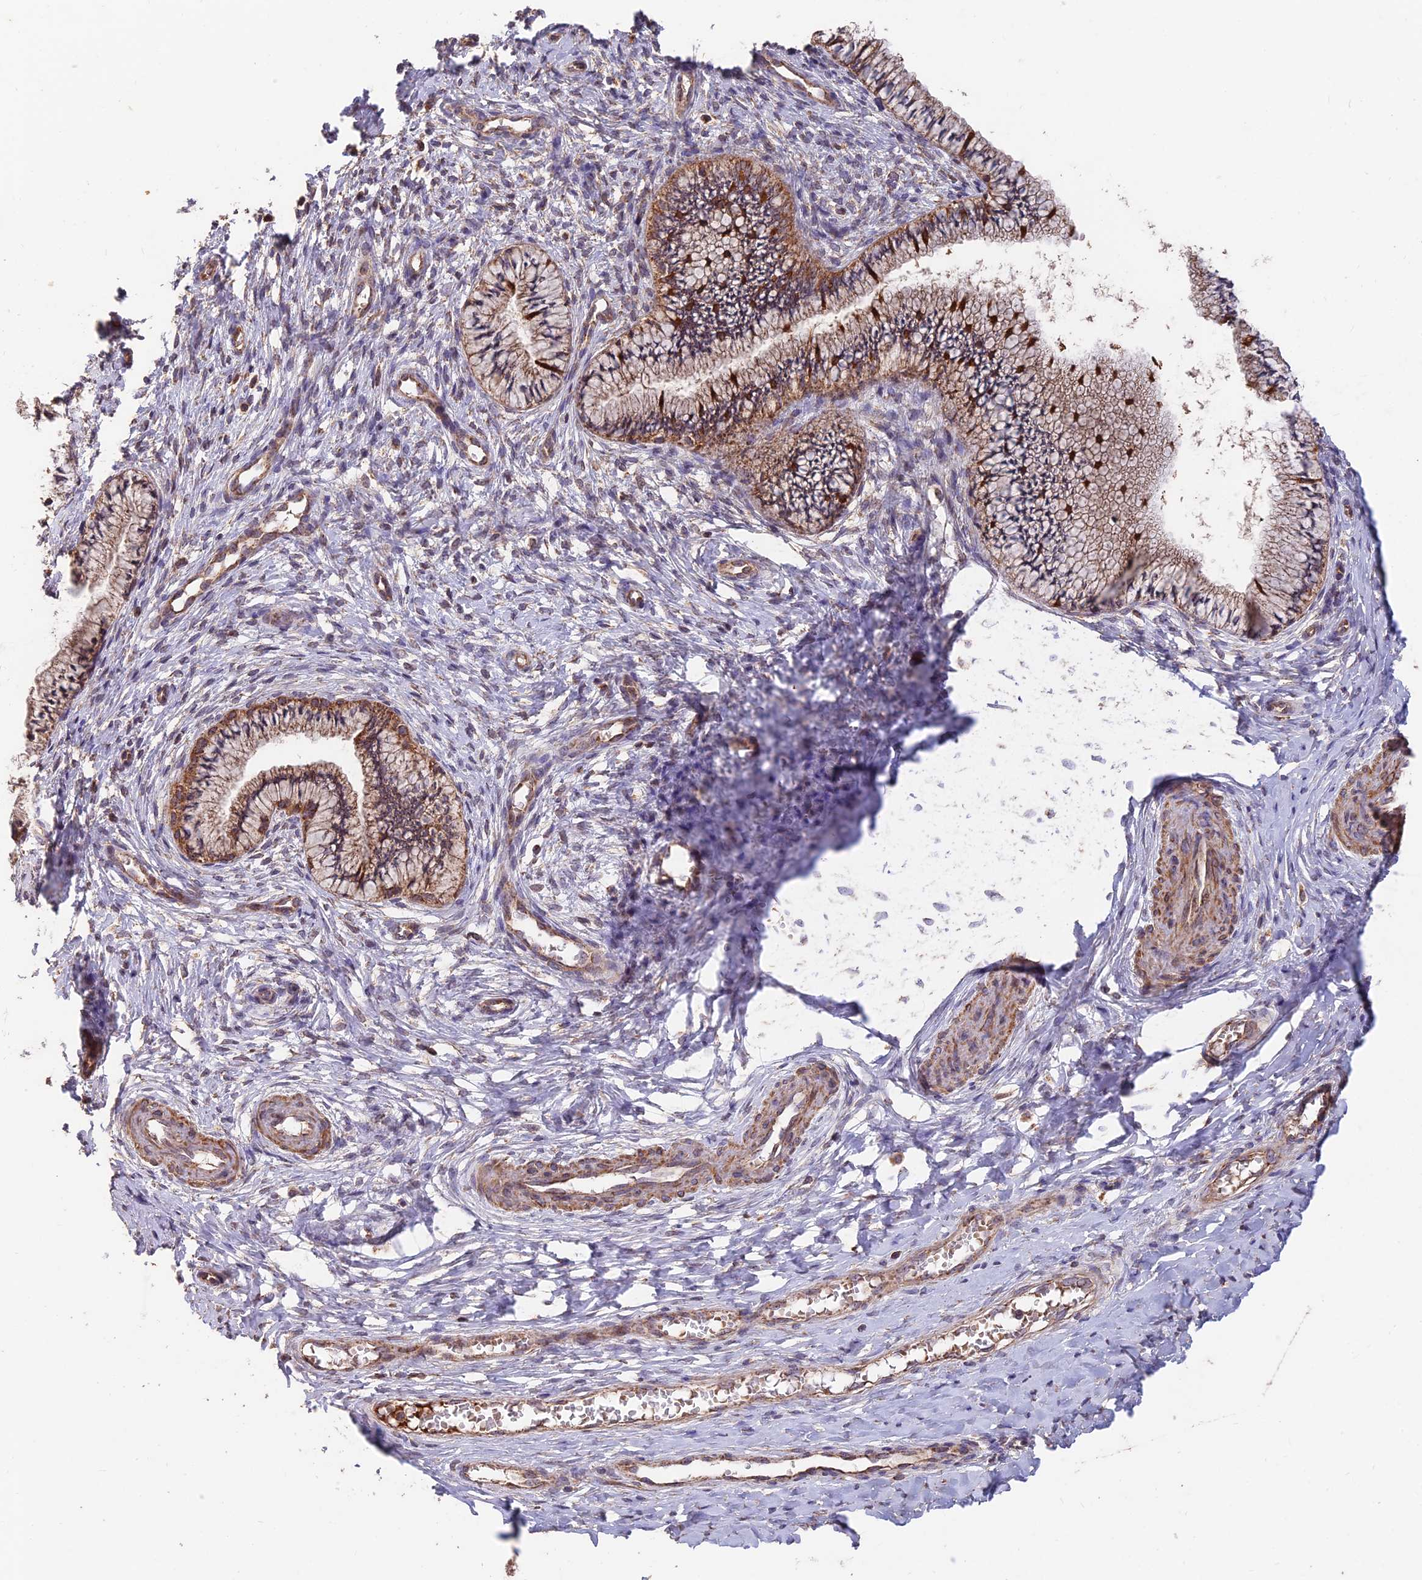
{"staining": {"intensity": "moderate", "quantity": ">75%", "location": "cytoplasmic/membranous"}, "tissue": "cervix", "cell_type": "Glandular cells", "image_type": "normal", "snomed": [{"axis": "morphology", "description": "Normal tissue, NOS"}, {"axis": "topography", "description": "Cervix"}], "caption": "IHC micrograph of benign cervix: cervix stained using IHC displays medium levels of moderate protein expression localized specifically in the cytoplasmic/membranous of glandular cells, appearing as a cytoplasmic/membranous brown color.", "gene": "IFT22", "patient": {"sex": "female", "age": 36}}